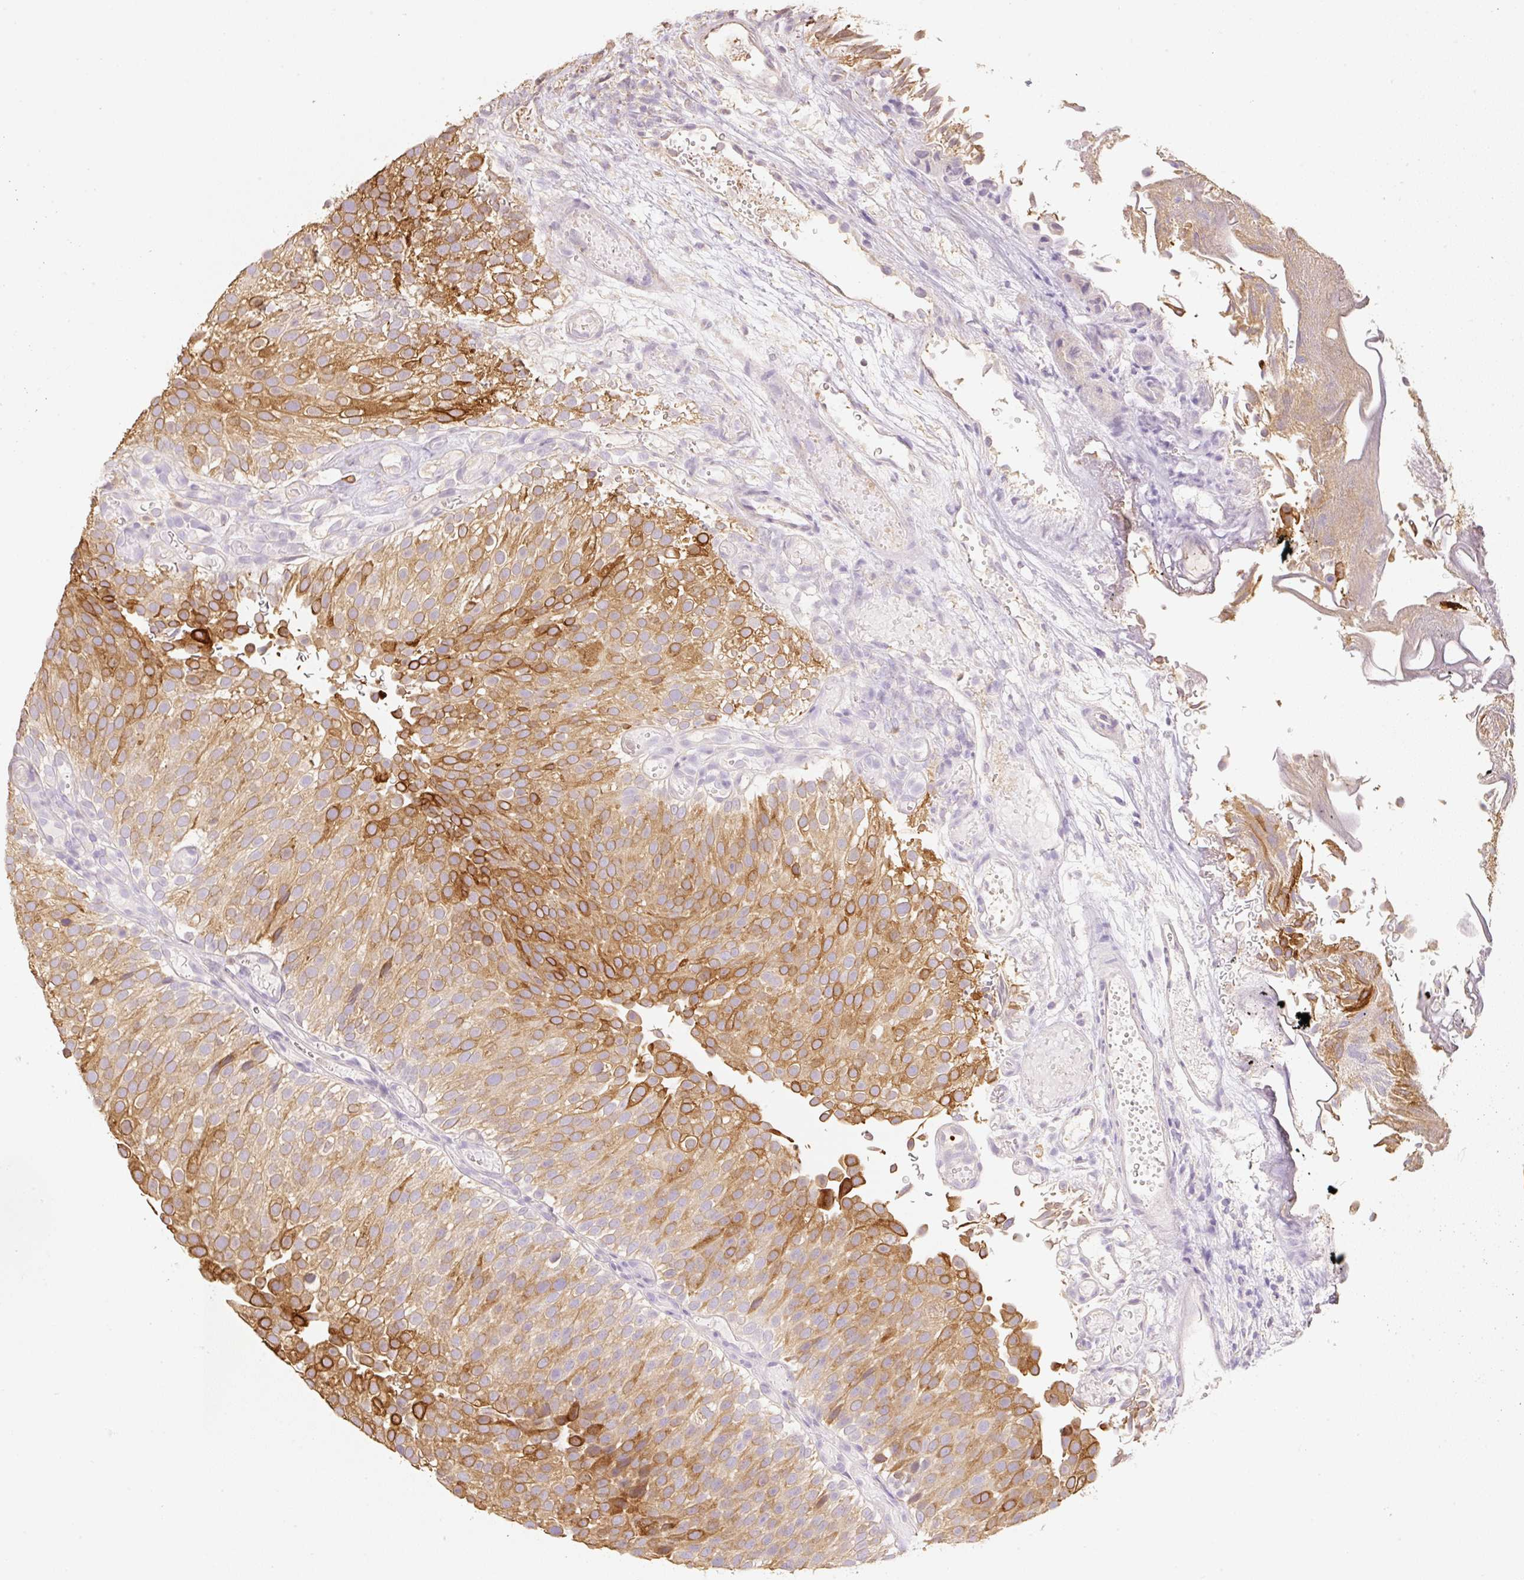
{"staining": {"intensity": "strong", "quantity": "25%-75%", "location": "cytoplasmic/membranous"}, "tissue": "urothelial cancer", "cell_type": "Tumor cells", "image_type": "cancer", "snomed": [{"axis": "morphology", "description": "Urothelial carcinoma, Low grade"}, {"axis": "topography", "description": "Urinary bladder"}], "caption": "Immunohistochemical staining of low-grade urothelial carcinoma demonstrates strong cytoplasmic/membranous protein positivity in about 25%-75% of tumor cells.", "gene": "MBOAT7", "patient": {"sex": "male", "age": 78}}